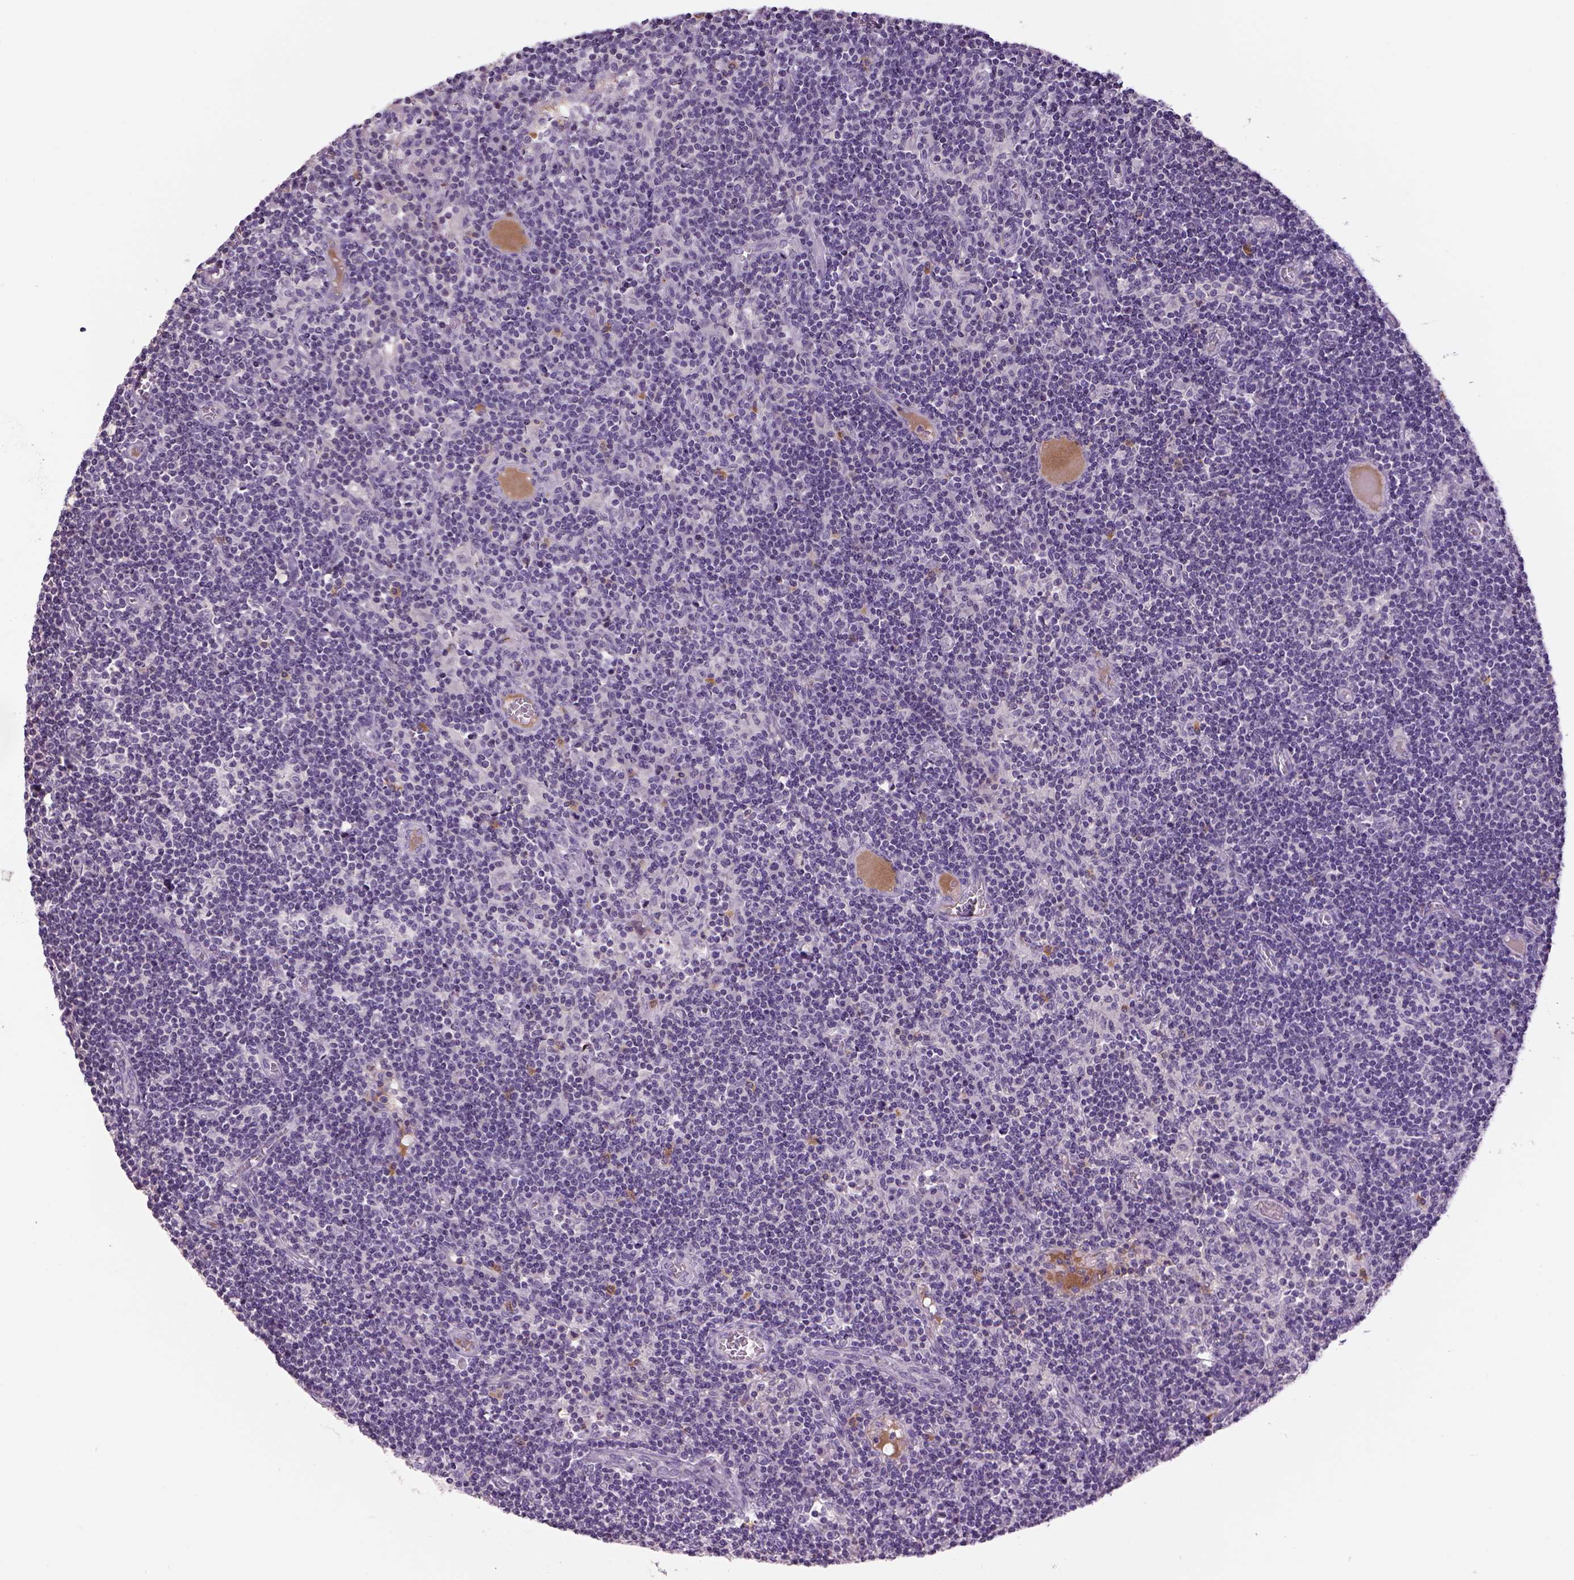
{"staining": {"intensity": "negative", "quantity": "none", "location": "none"}, "tissue": "lymph node", "cell_type": "Germinal center cells", "image_type": "normal", "snomed": [{"axis": "morphology", "description": "Normal tissue, NOS"}, {"axis": "topography", "description": "Lymph node"}], "caption": "High magnification brightfield microscopy of normal lymph node stained with DAB (brown) and counterstained with hematoxylin (blue): germinal center cells show no significant expression. (IHC, brightfield microscopy, high magnification).", "gene": "DBH", "patient": {"sex": "female", "age": 72}}